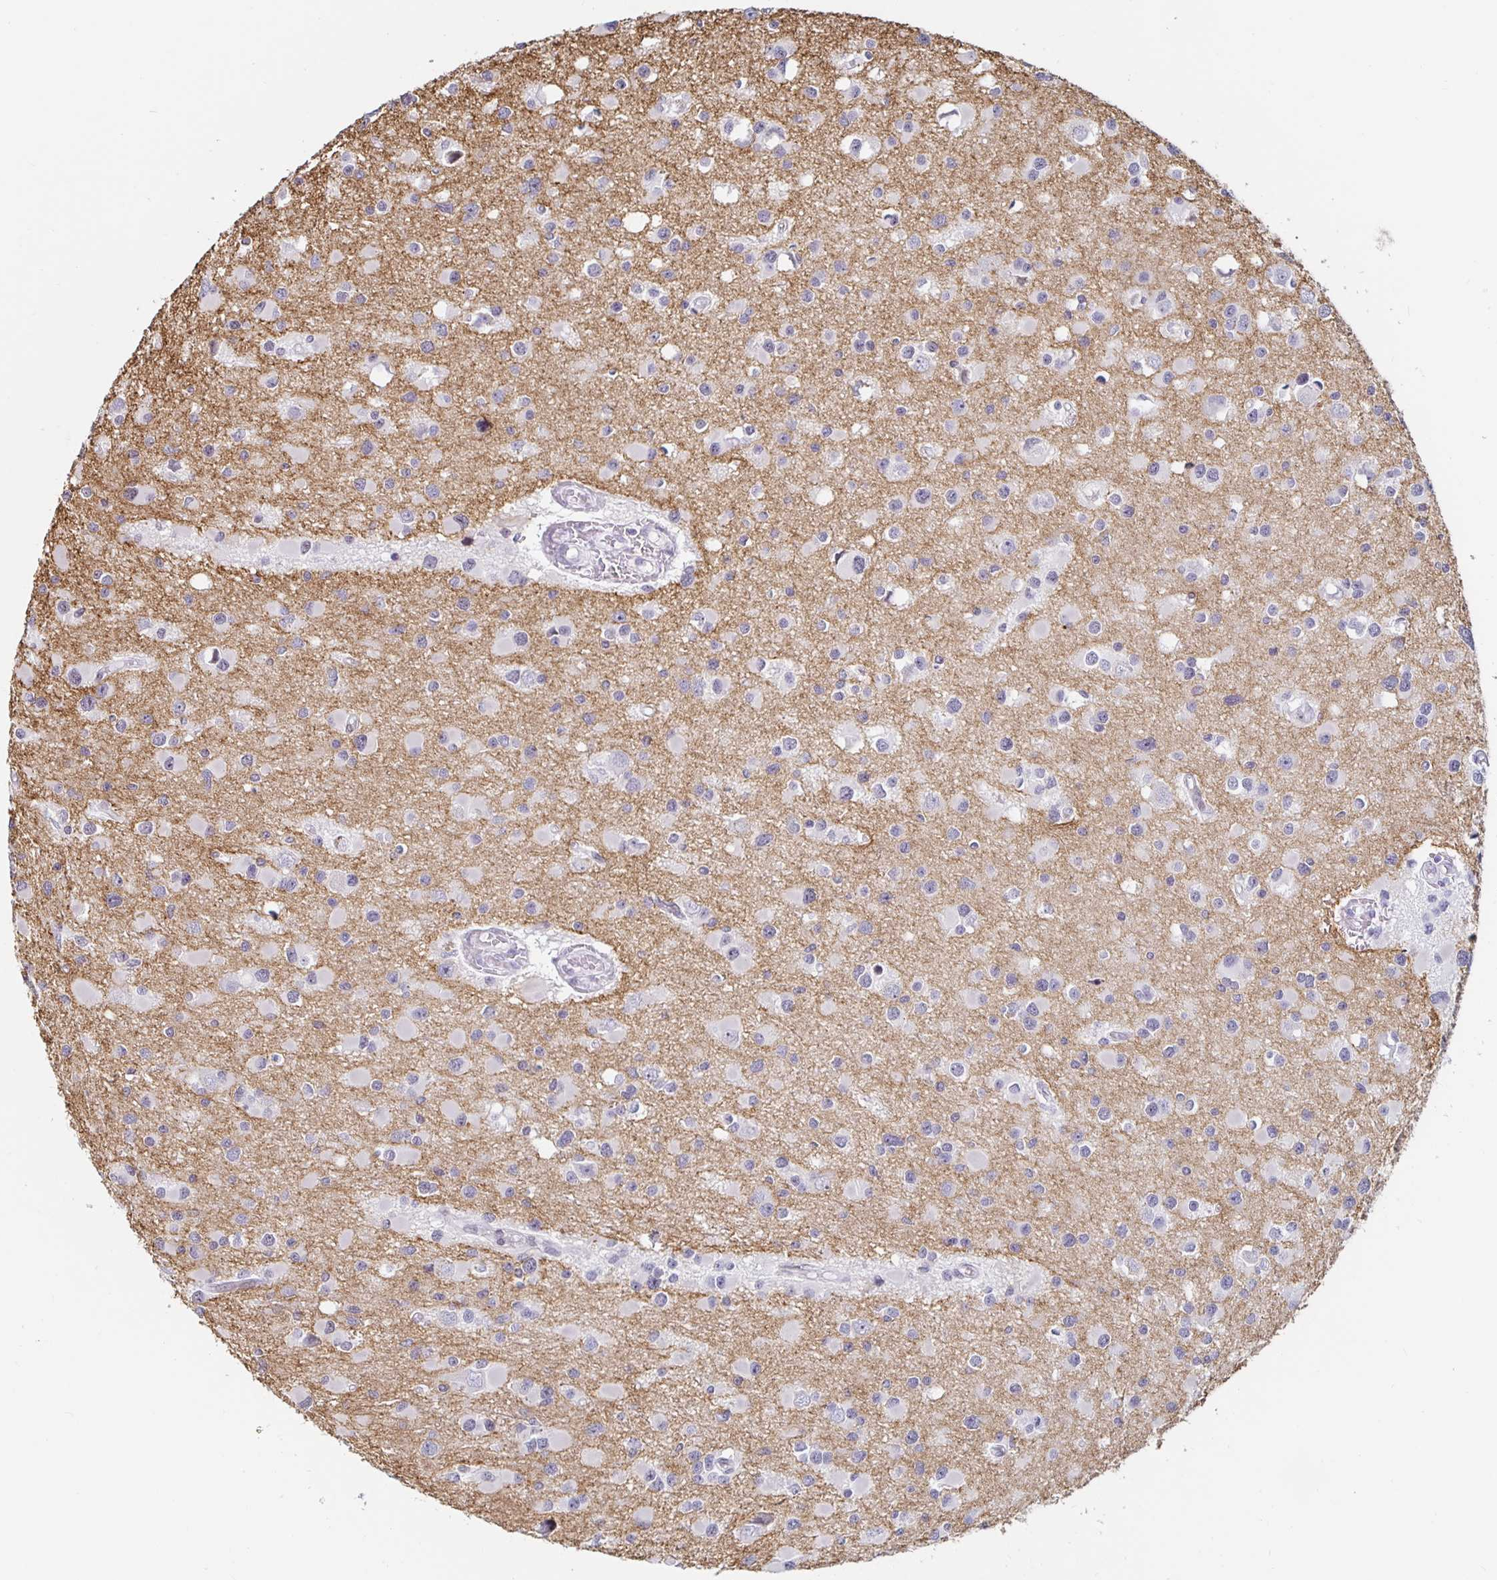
{"staining": {"intensity": "weak", "quantity": "<25%", "location": "cytoplasmic/membranous"}, "tissue": "glioma", "cell_type": "Tumor cells", "image_type": "cancer", "snomed": [{"axis": "morphology", "description": "Glioma, malignant, High grade"}, {"axis": "topography", "description": "Brain"}], "caption": "Protein analysis of malignant high-grade glioma shows no significant positivity in tumor cells.", "gene": "KCNQ2", "patient": {"sex": "male", "age": 54}}